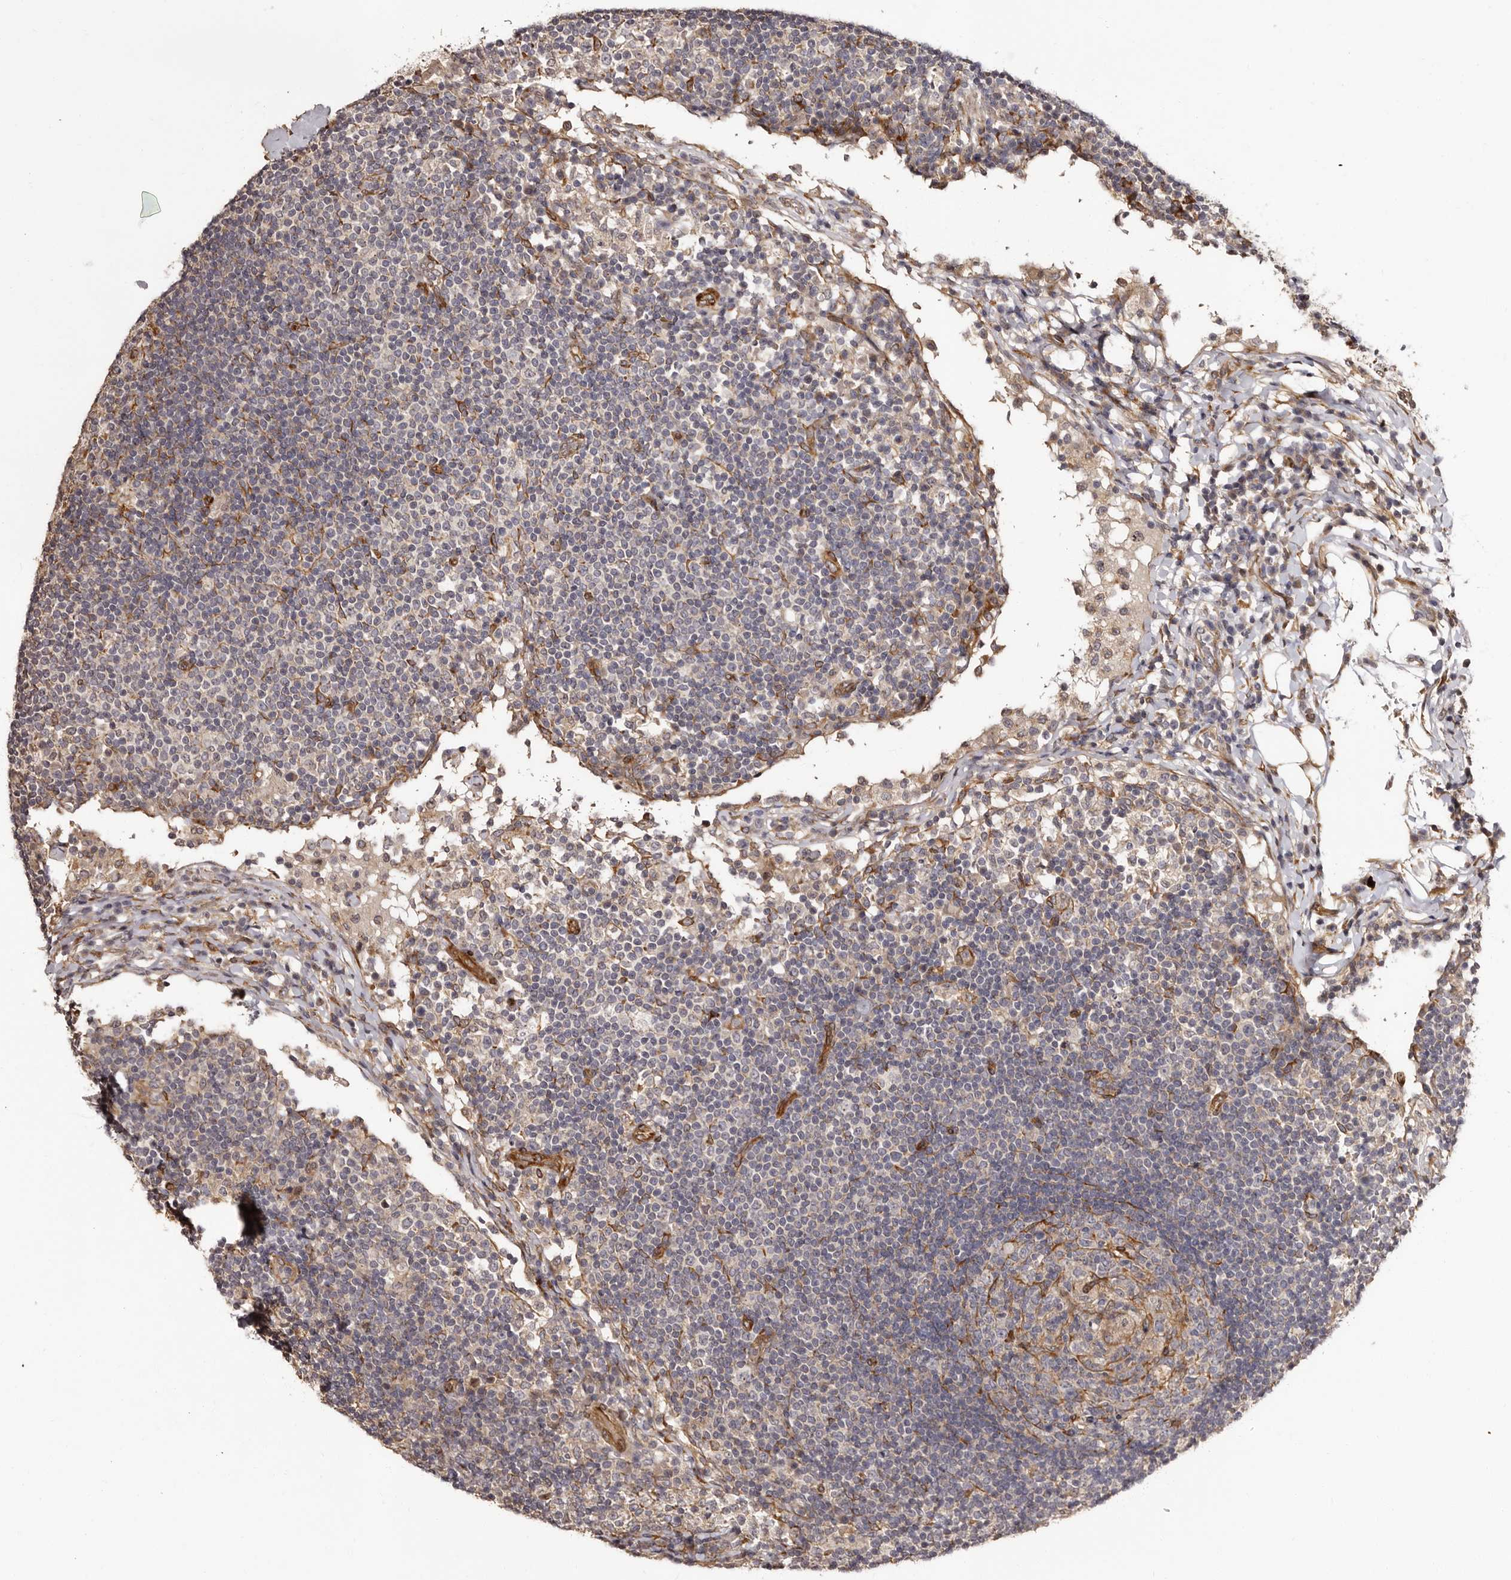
{"staining": {"intensity": "negative", "quantity": "none", "location": "none"}, "tissue": "lymph node", "cell_type": "Germinal center cells", "image_type": "normal", "snomed": [{"axis": "morphology", "description": "Normal tissue, NOS"}, {"axis": "topography", "description": "Lymph node"}], "caption": "A histopathology image of lymph node stained for a protein displays no brown staining in germinal center cells.", "gene": "TBC1D22B", "patient": {"sex": "female", "age": 53}}